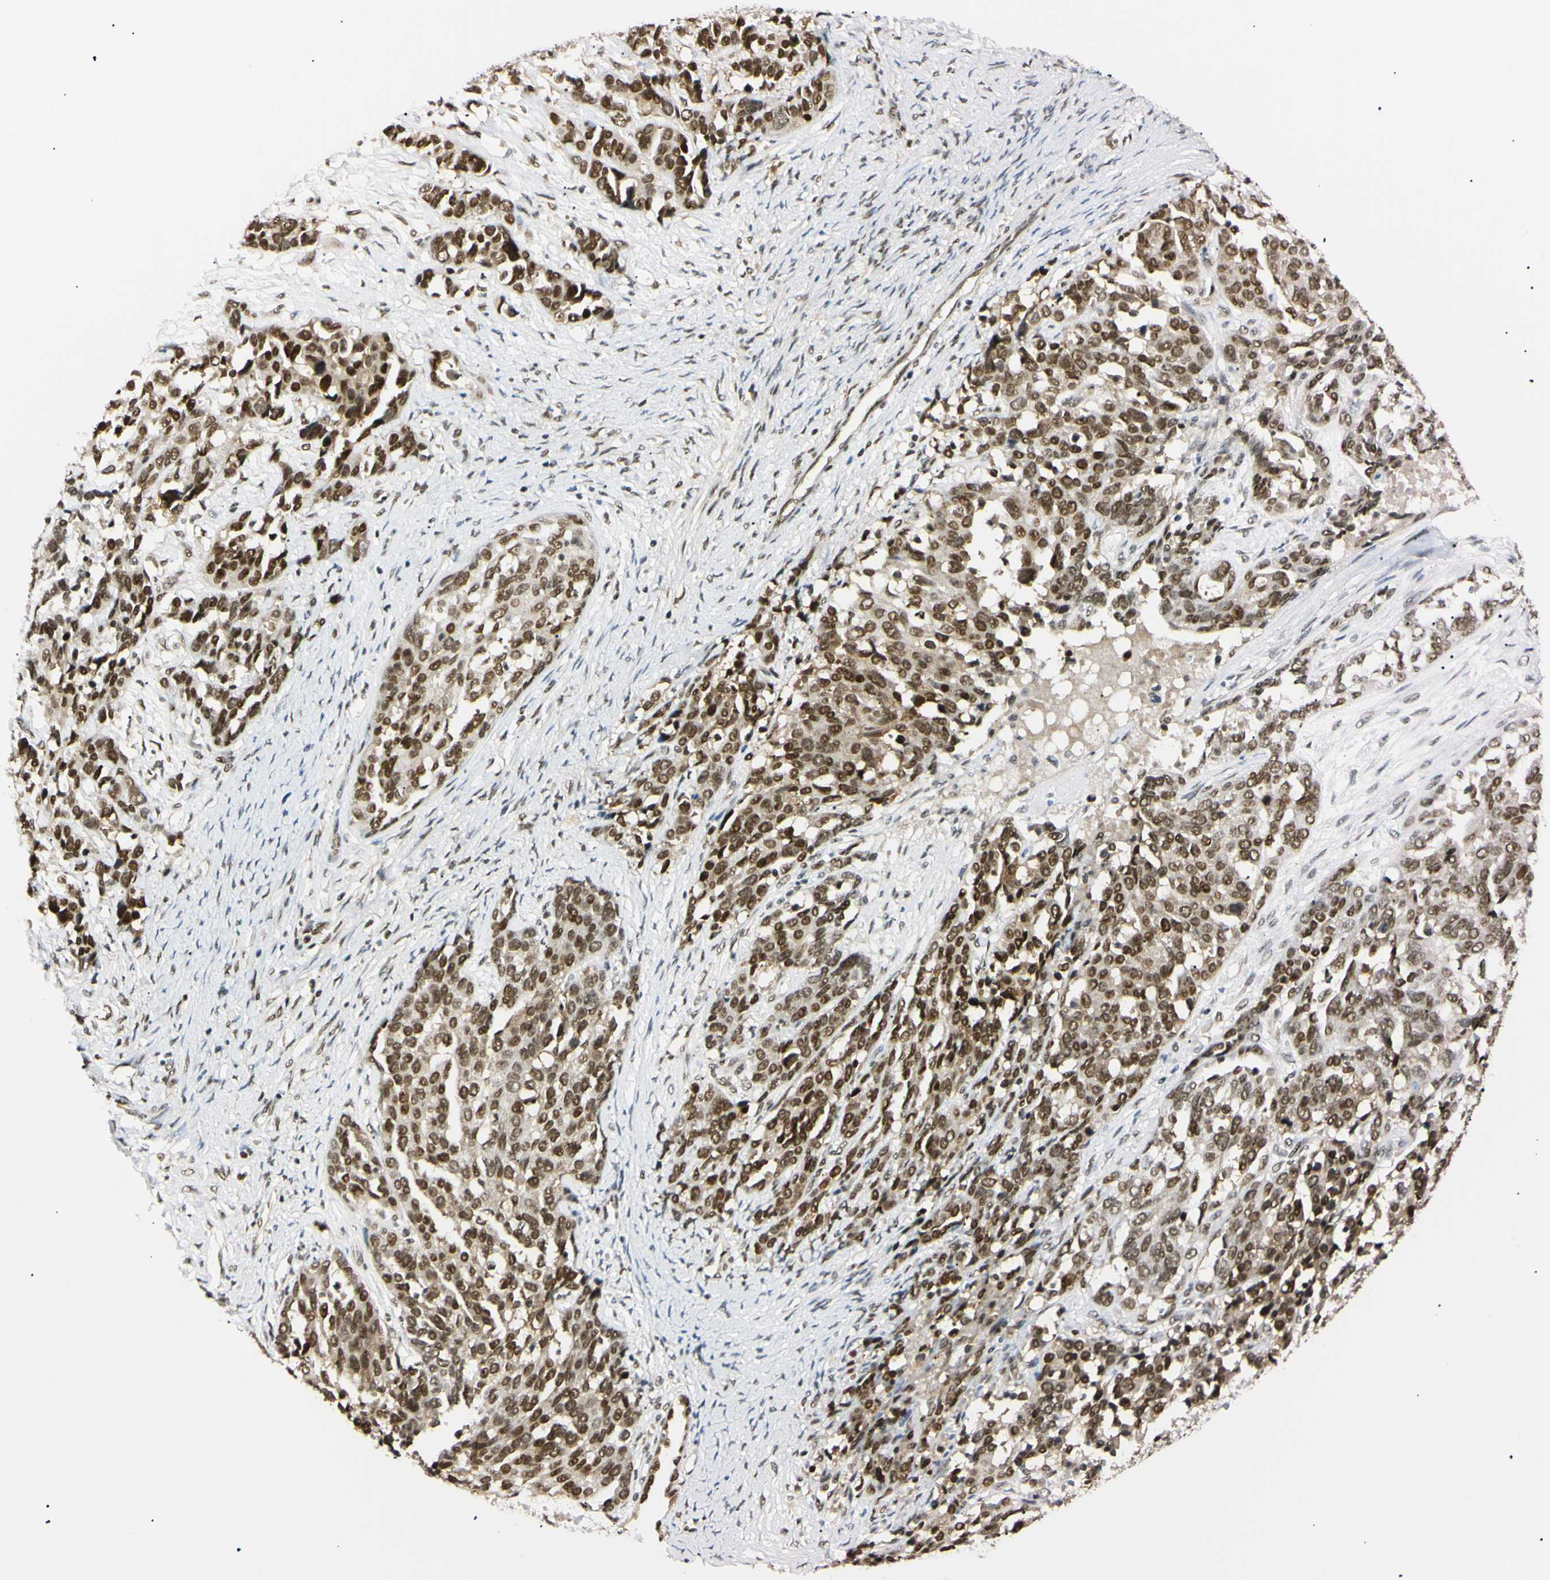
{"staining": {"intensity": "strong", "quantity": ">75%", "location": "nuclear"}, "tissue": "ovarian cancer", "cell_type": "Tumor cells", "image_type": "cancer", "snomed": [{"axis": "morphology", "description": "Cystadenocarcinoma, serous, NOS"}, {"axis": "topography", "description": "Ovary"}], "caption": "A high amount of strong nuclear staining is seen in approximately >75% of tumor cells in serous cystadenocarcinoma (ovarian) tissue.", "gene": "ZNF134", "patient": {"sex": "female", "age": 44}}